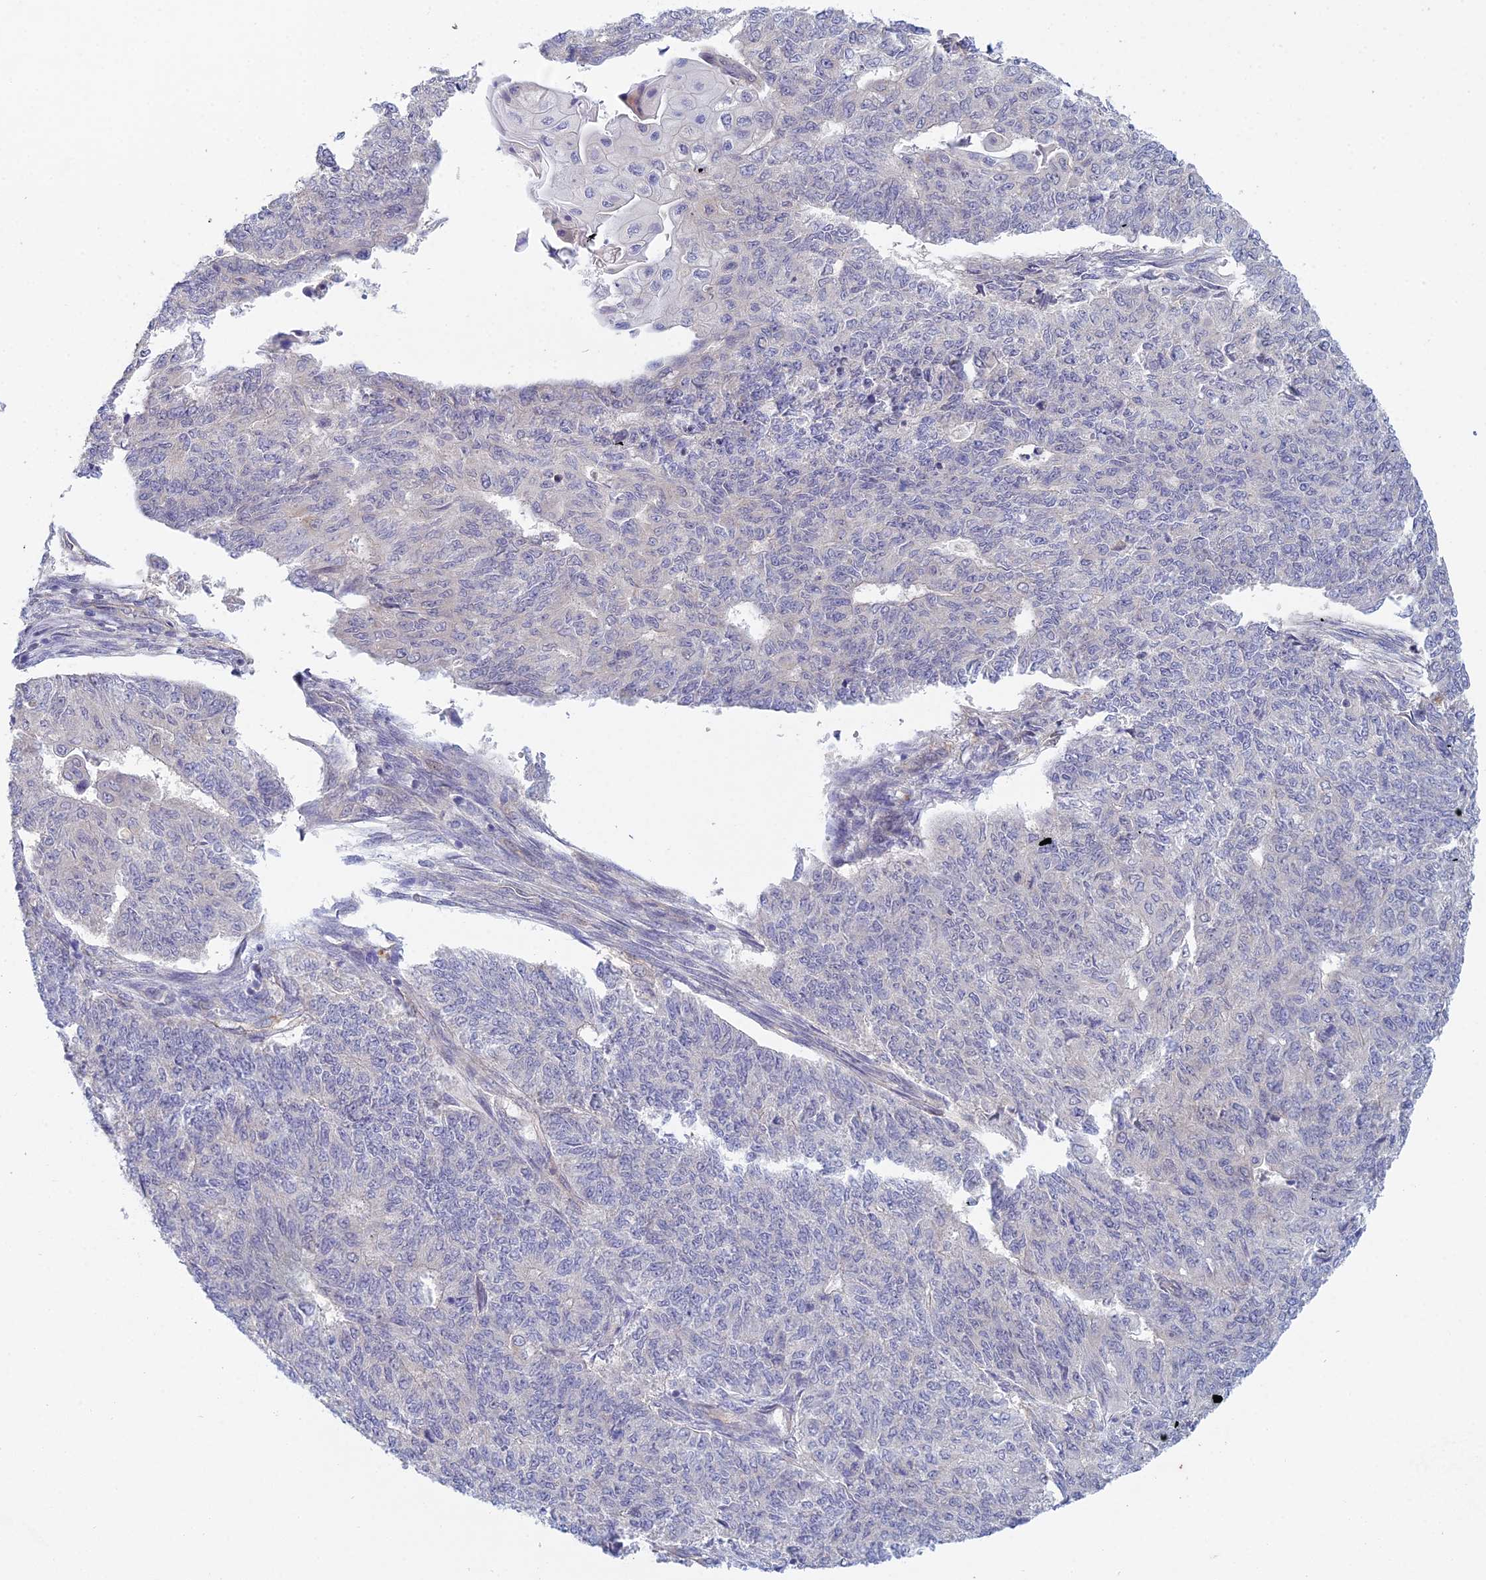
{"staining": {"intensity": "negative", "quantity": "none", "location": "none"}, "tissue": "endometrial cancer", "cell_type": "Tumor cells", "image_type": "cancer", "snomed": [{"axis": "morphology", "description": "Adenocarcinoma, NOS"}, {"axis": "topography", "description": "Endometrium"}], "caption": "High magnification brightfield microscopy of endometrial cancer (adenocarcinoma) stained with DAB (brown) and counterstained with hematoxylin (blue): tumor cells show no significant staining. (DAB immunohistochemistry, high magnification).", "gene": "METTL26", "patient": {"sex": "female", "age": 32}}